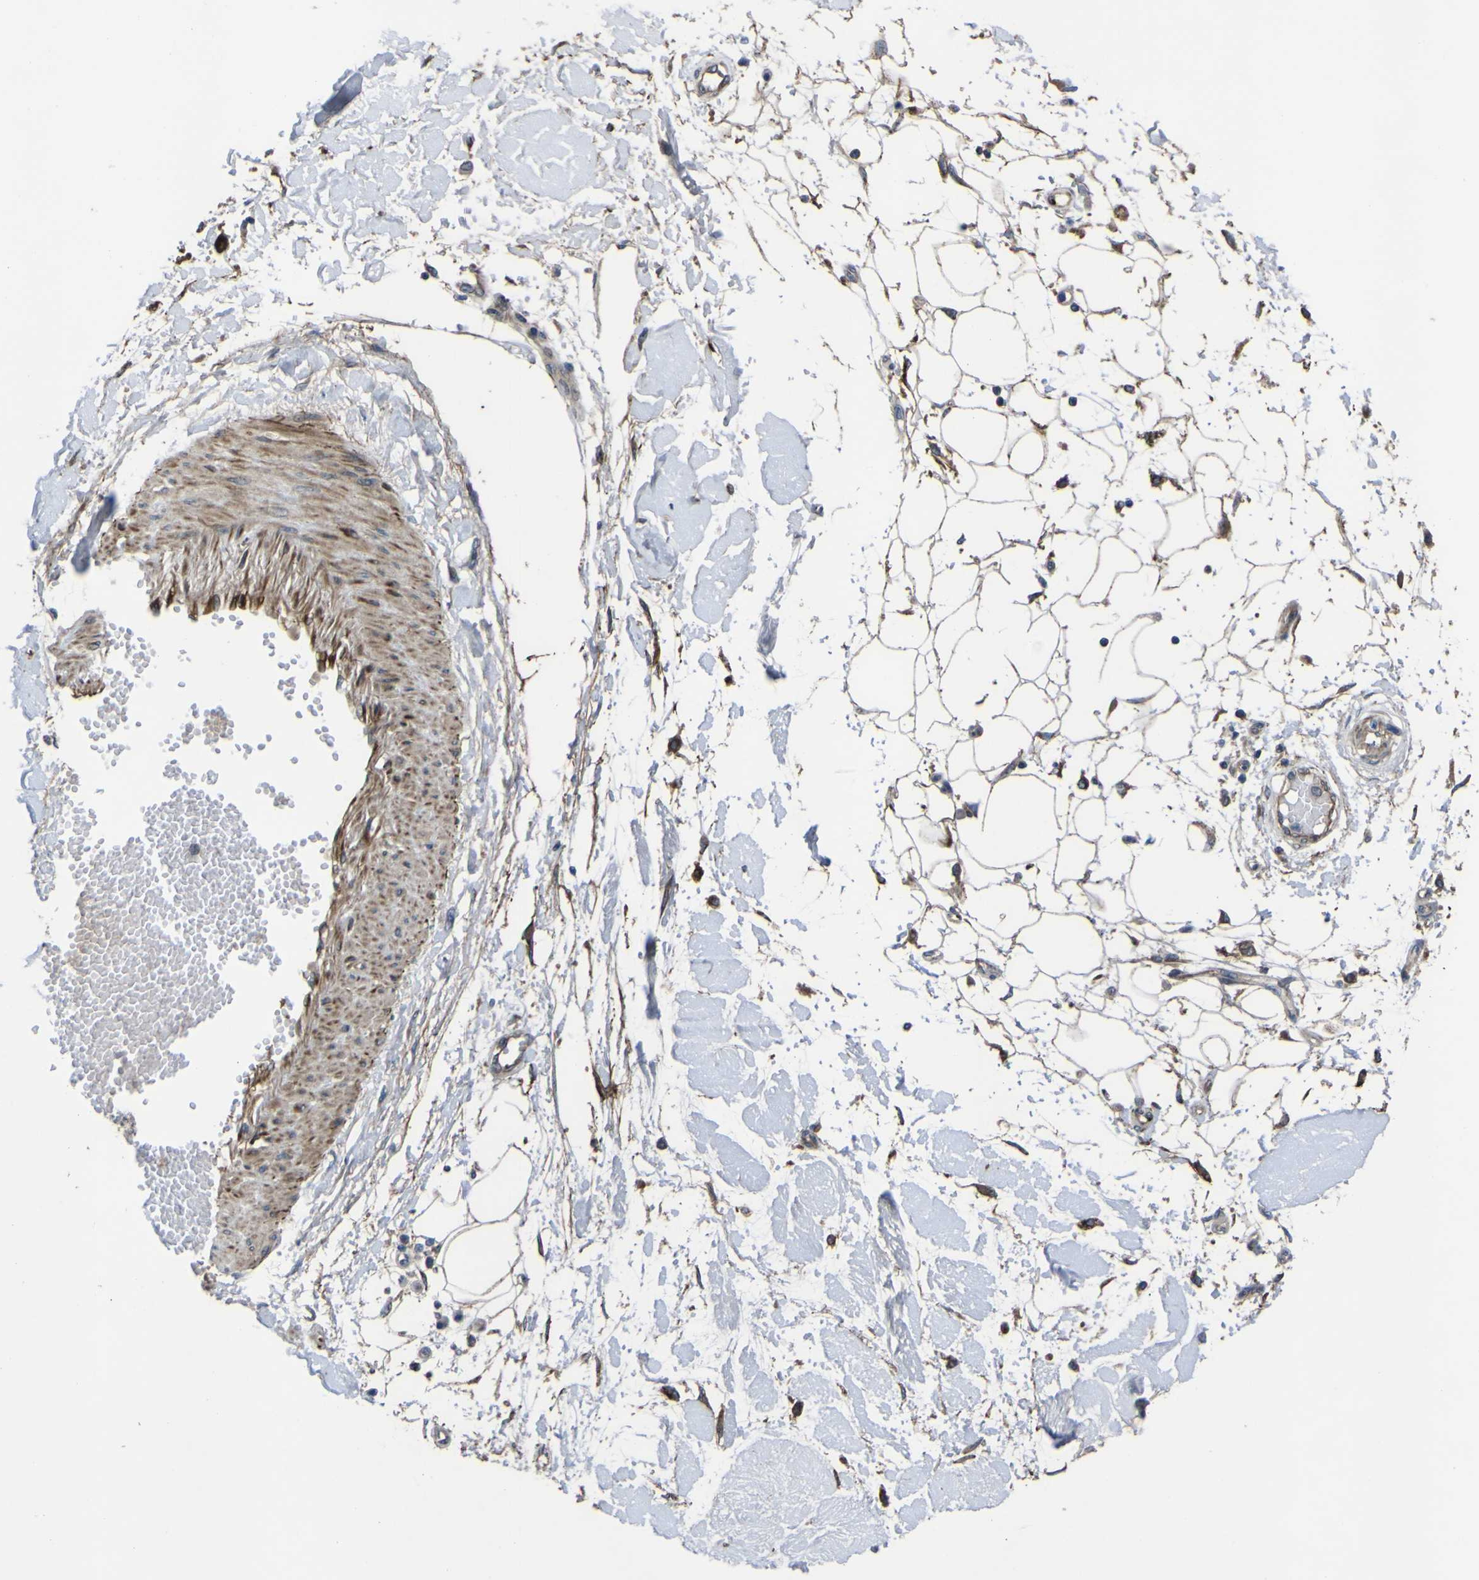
{"staining": {"intensity": "moderate", "quantity": "25%-75%", "location": "cytoplasmic/membranous"}, "tissue": "adipose tissue", "cell_type": "Adipocytes", "image_type": "normal", "snomed": [{"axis": "morphology", "description": "Squamous cell carcinoma, NOS"}, {"axis": "topography", "description": "Skin"}], "caption": "A photomicrograph of adipose tissue stained for a protein demonstrates moderate cytoplasmic/membranous brown staining in adipocytes.", "gene": "GPLD1", "patient": {"sex": "male", "age": 83}}